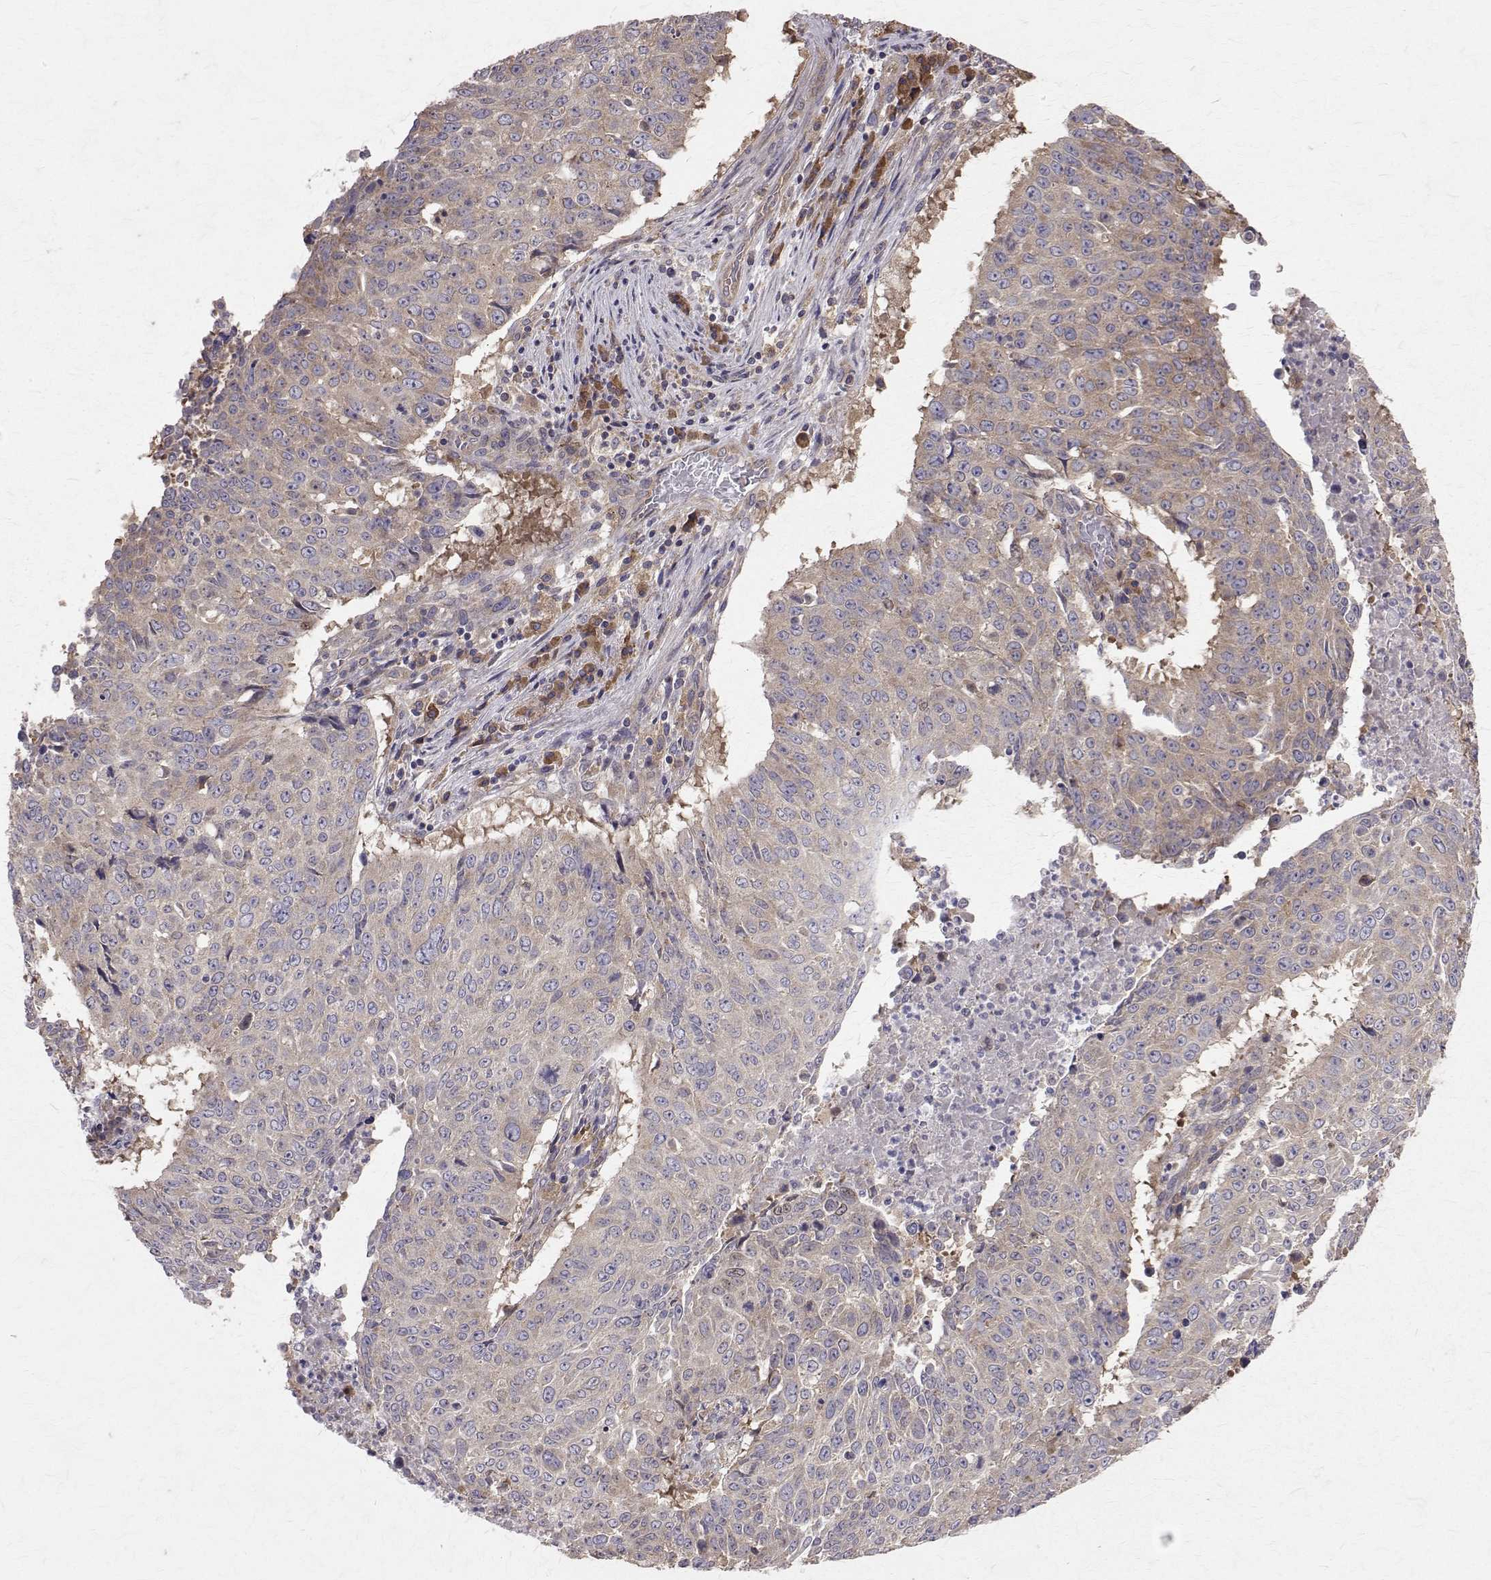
{"staining": {"intensity": "weak", "quantity": "25%-75%", "location": "cytoplasmic/membranous"}, "tissue": "lung cancer", "cell_type": "Tumor cells", "image_type": "cancer", "snomed": [{"axis": "morphology", "description": "Normal tissue, NOS"}, {"axis": "morphology", "description": "Squamous cell carcinoma, NOS"}, {"axis": "topography", "description": "Bronchus"}, {"axis": "topography", "description": "Lung"}], "caption": "Tumor cells demonstrate low levels of weak cytoplasmic/membranous positivity in about 25%-75% of cells in human lung cancer.", "gene": "FARSB", "patient": {"sex": "male", "age": 64}}